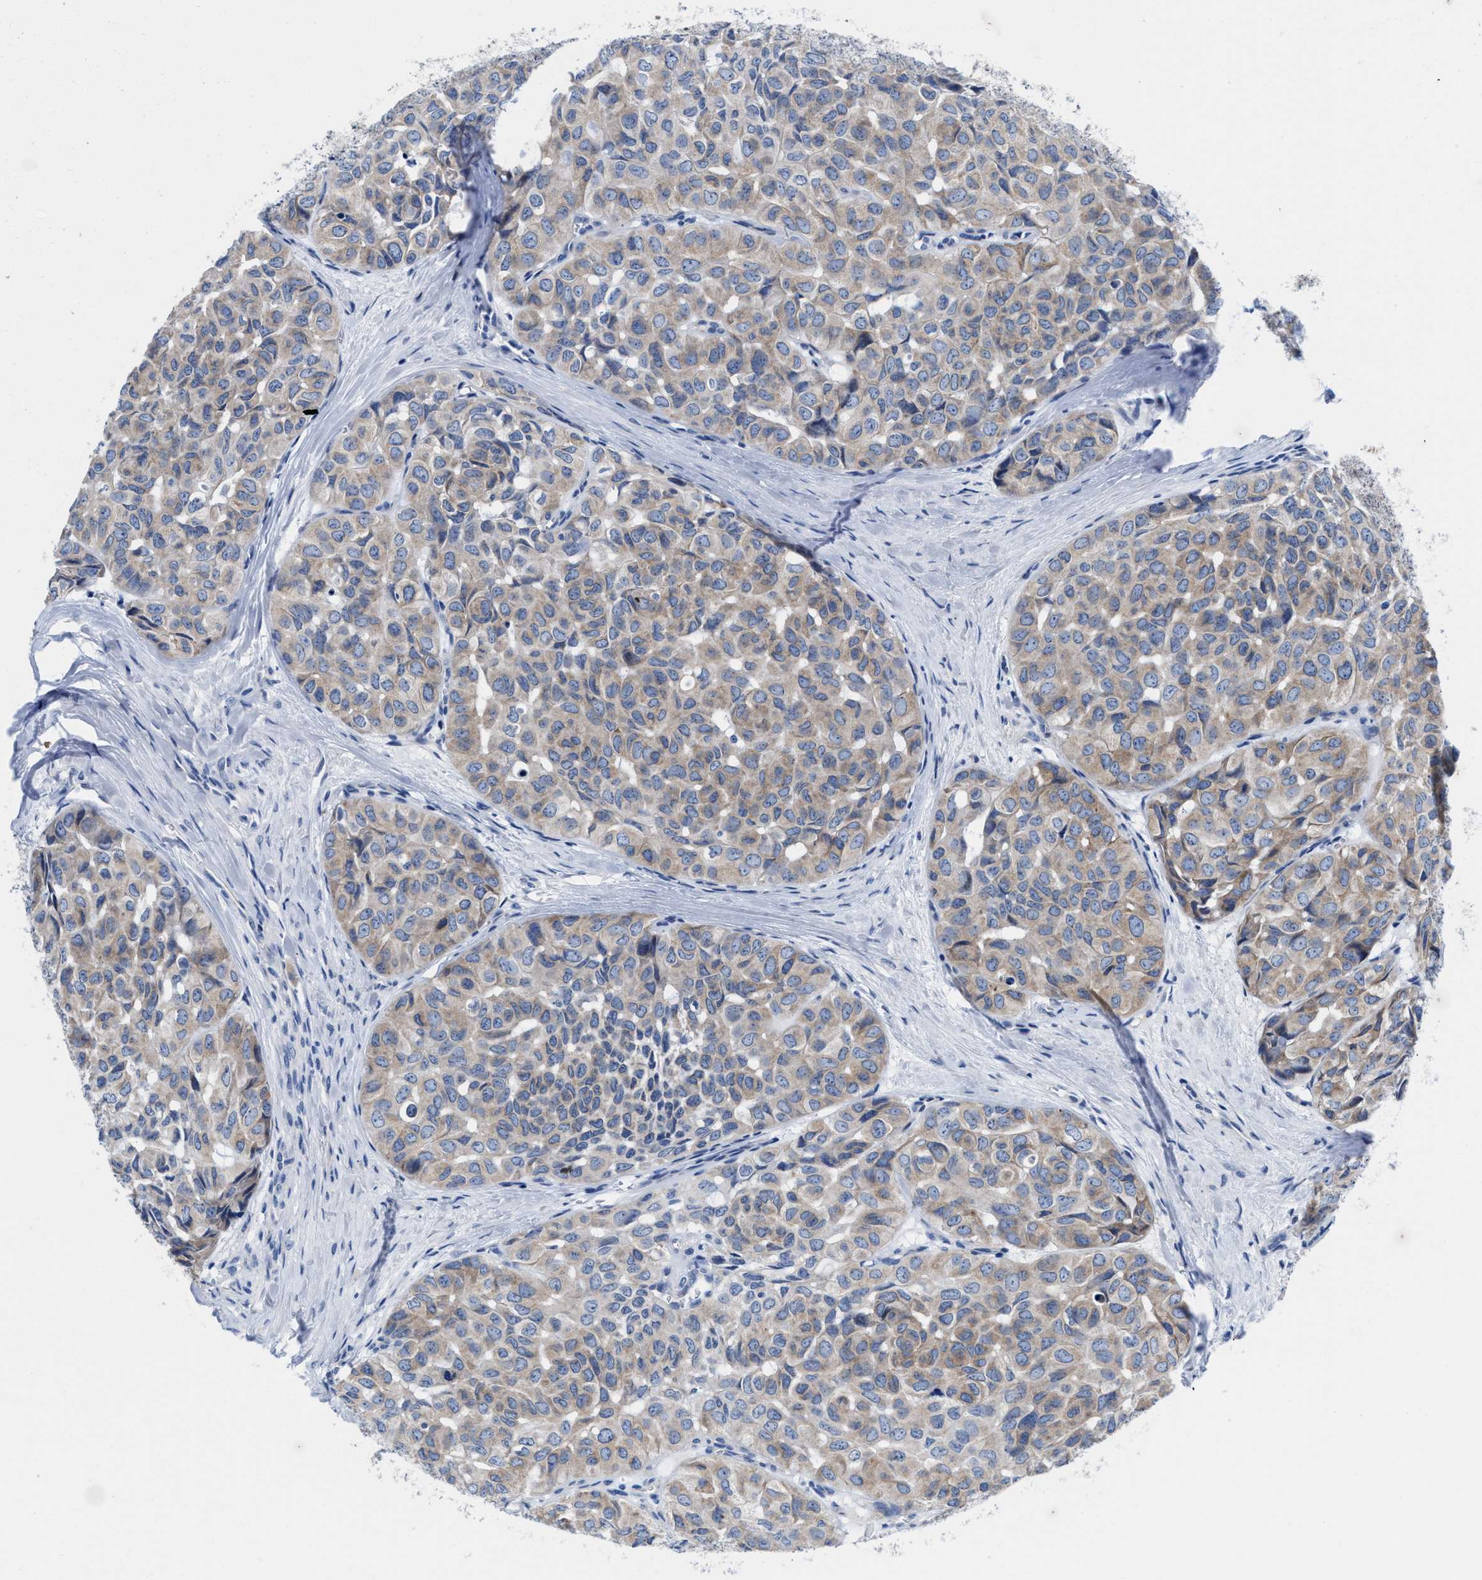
{"staining": {"intensity": "weak", "quantity": "25%-75%", "location": "cytoplasmic/membranous"}, "tissue": "head and neck cancer", "cell_type": "Tumor cells", "image_type": "cancer", "snomed": [{"axis": "morphology", "description": "Adenocarcinoma, NOS"}, {"axis": "topography", "description": "Salivary gland, NOS"}, {"axis": "topography", "description": "Head-Neck"}], "caption": "Head and neck cancer stained for a protein reveals weak cytoplasmic/membranous positivity in tumor cells.", "gene": "DHRS13", "patient": {"sex": "female", "age": 76}}